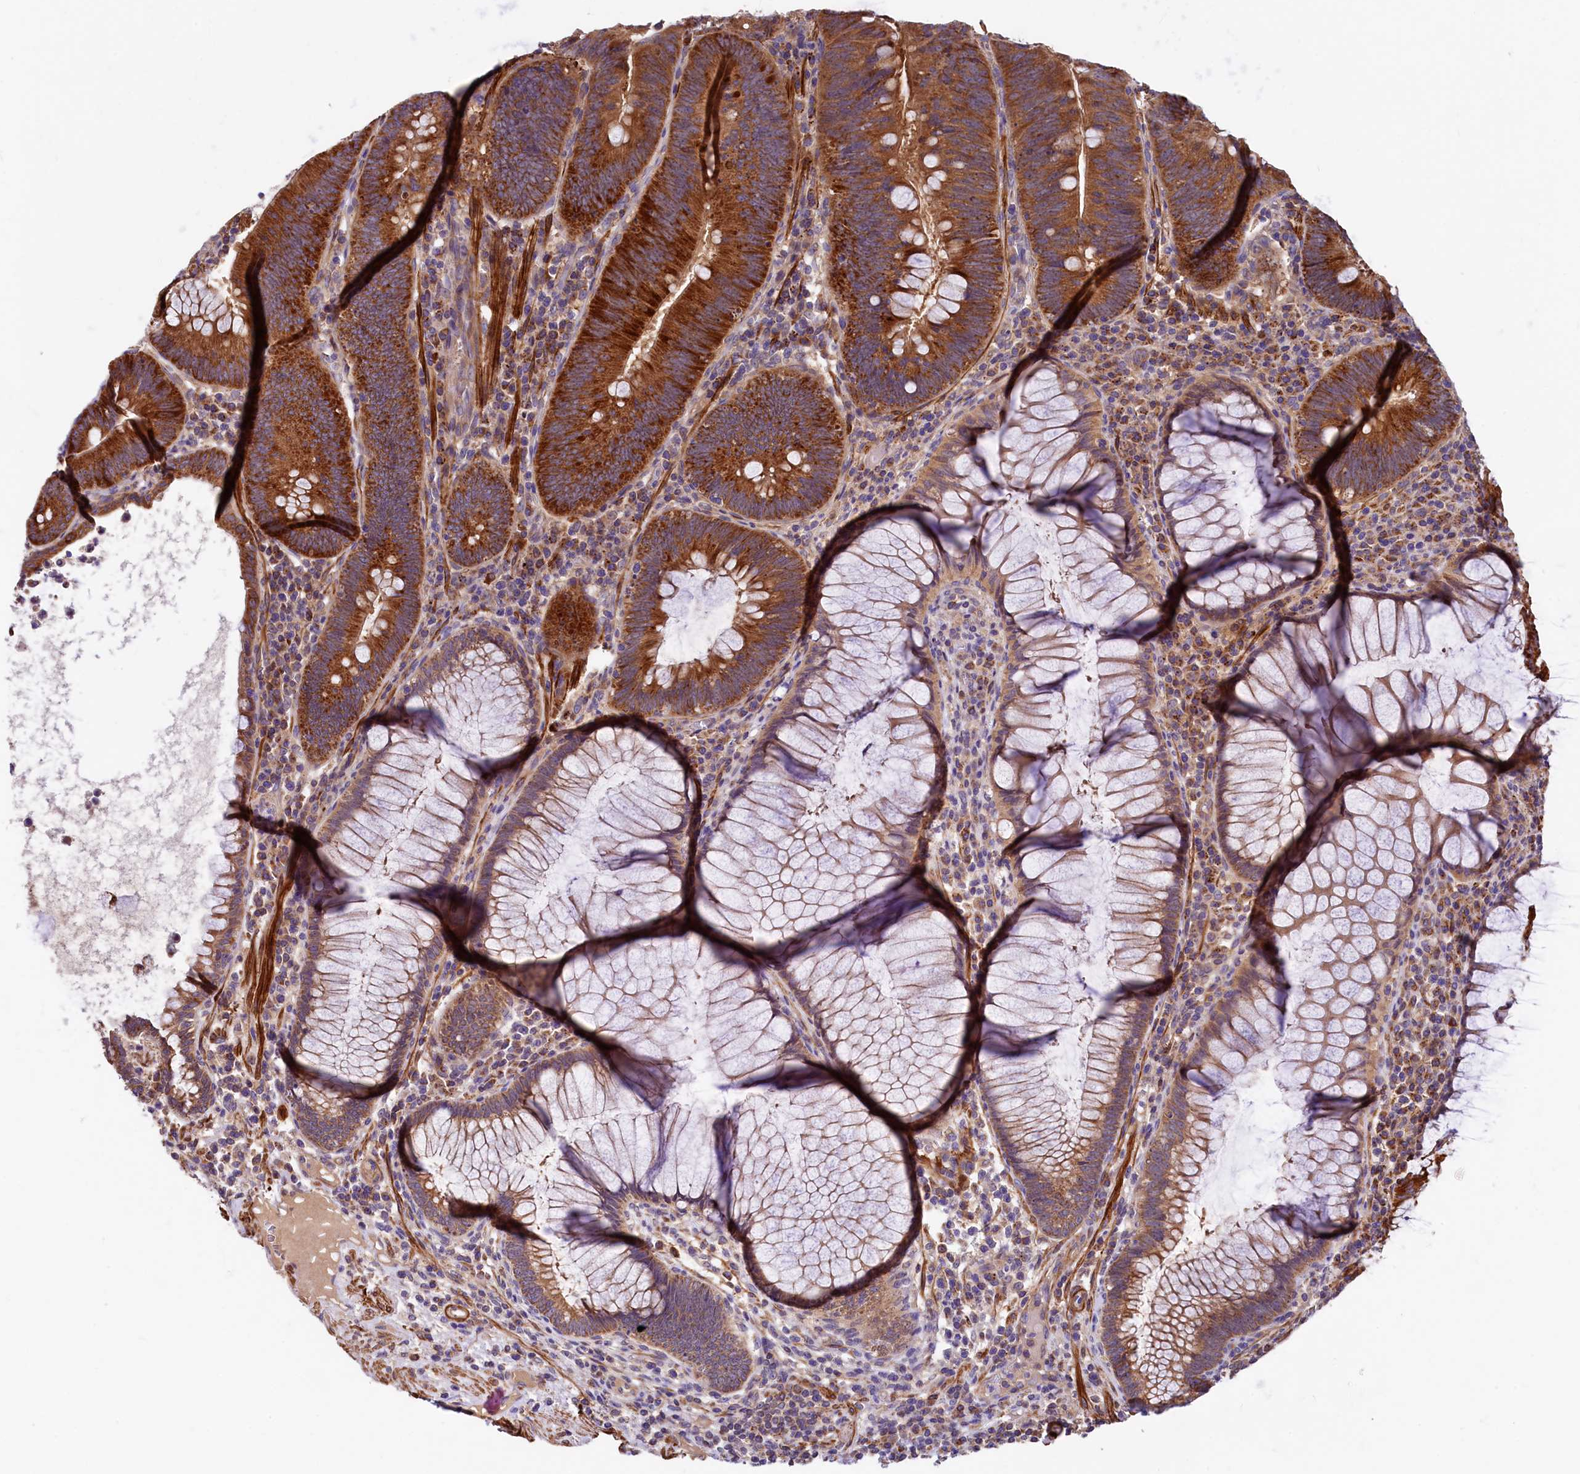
{"staining": {"intensity": "strong", "quantity": ">75%", "location": "cytoplasmic/membranous"}, "tissue": "colorectal cancer", "cell_type": "Tumor cells", "image_type": "cancer", "snomed": [{"axis": "morphology", "description": "Adenocarcinoma, NOS"}, {"axis": "topography", "description": "Rectum"}], "caption": "Approximately >75% of tumor cells in human colorectal adenocarcinoma exhibit strong cytoplasmic/membranous protein staining as visualized by brown immunohistochemical staining.", "gene": "CIAO3", "patient": {"sex": "female", "age": 75}}